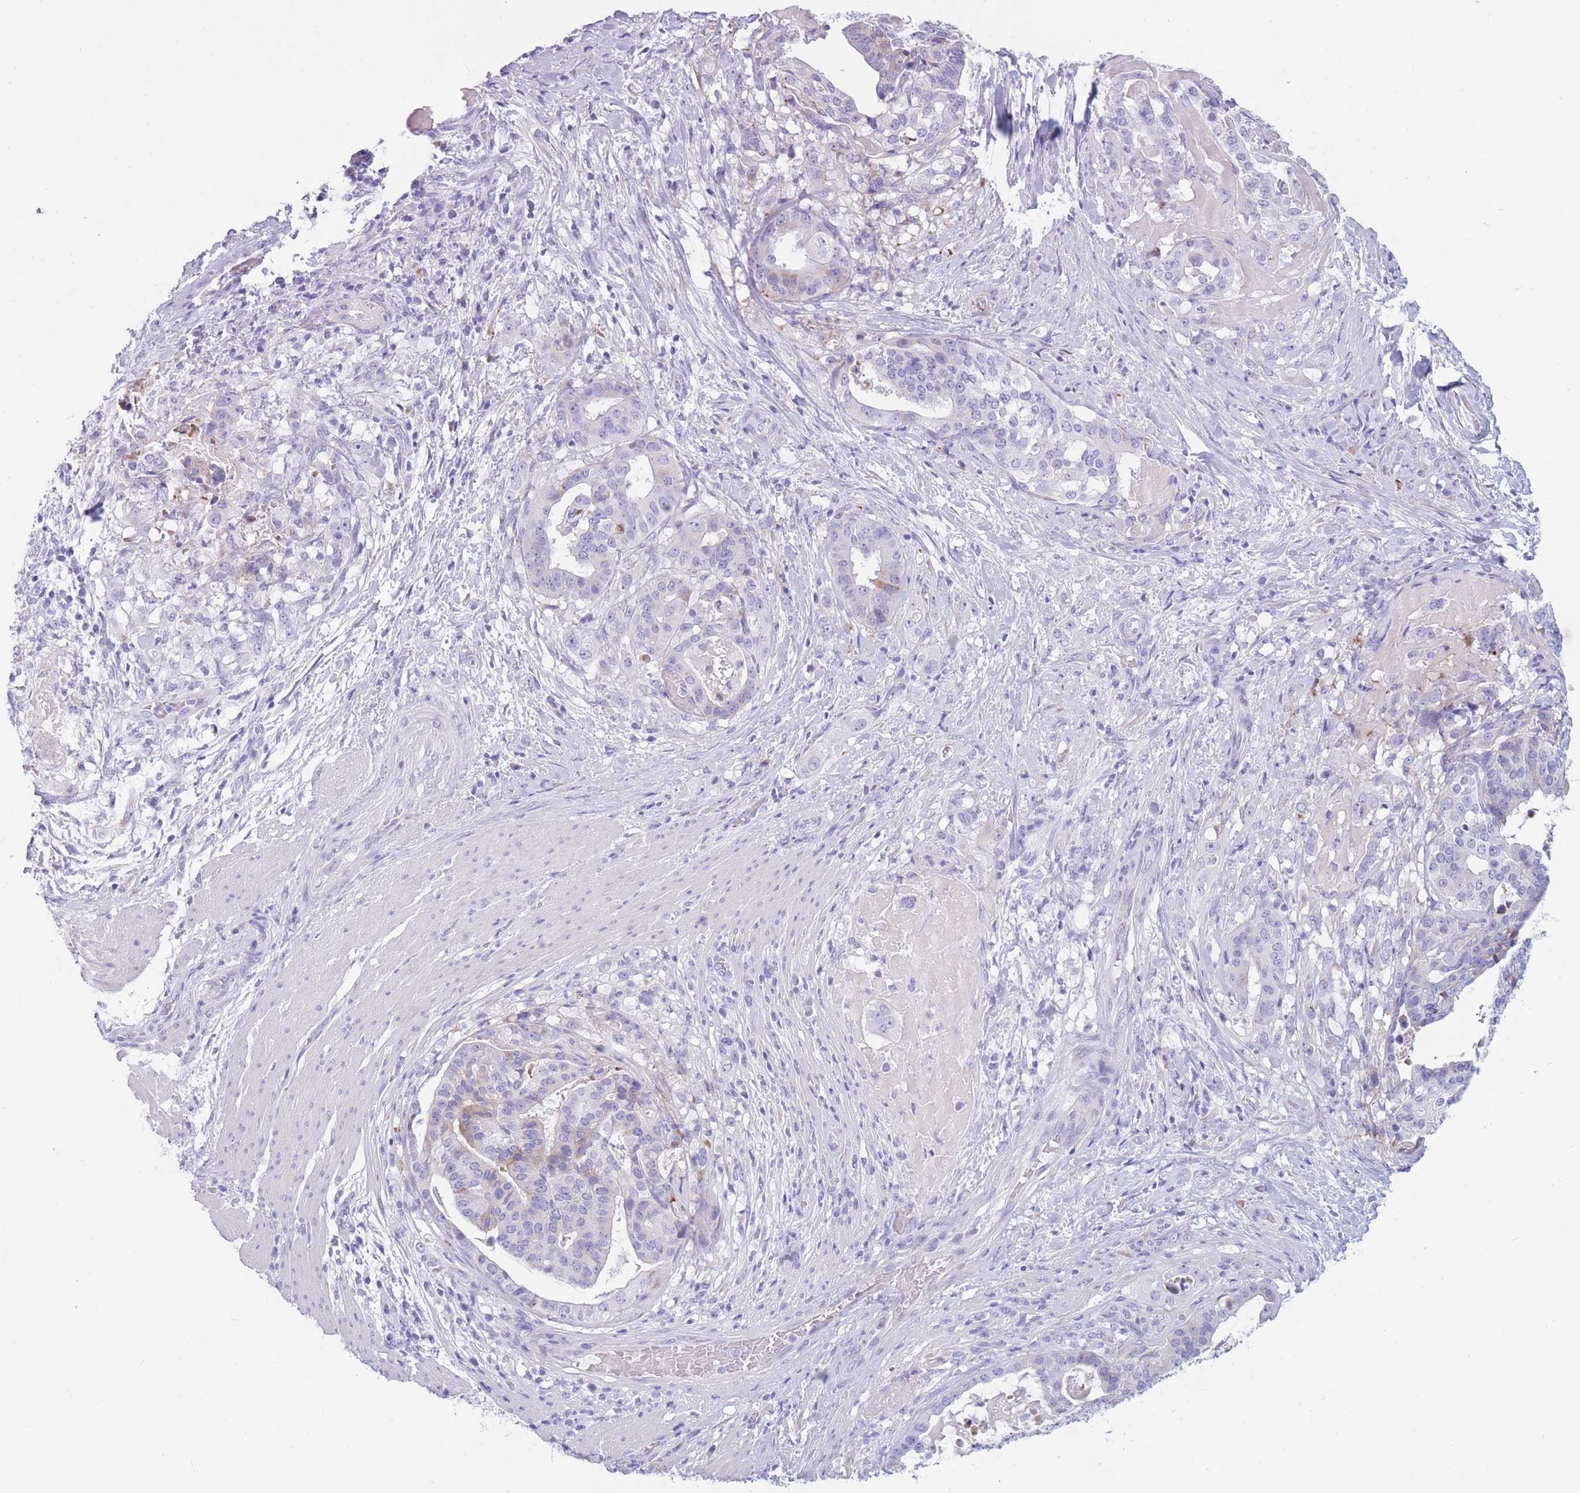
{"staining": {"intensity": "negative", "quantity": "none", "location": "none"}, "tissue": "stomach cancer", "cell_type": "Tumor cells", "image_type": "cancer", "snomed": [{"axis": "morphology", "description": "Adenocarcinoma, NOS"}, {"axis": "topography", "description": "Stomach"}], "caption": "Immunohistochemistry (IHC) of adenocarcinoma (stomach) reveals no expression in tumor cells.", "gene": "COL27A1", "patient": {"sex": "male", "age": 48}}